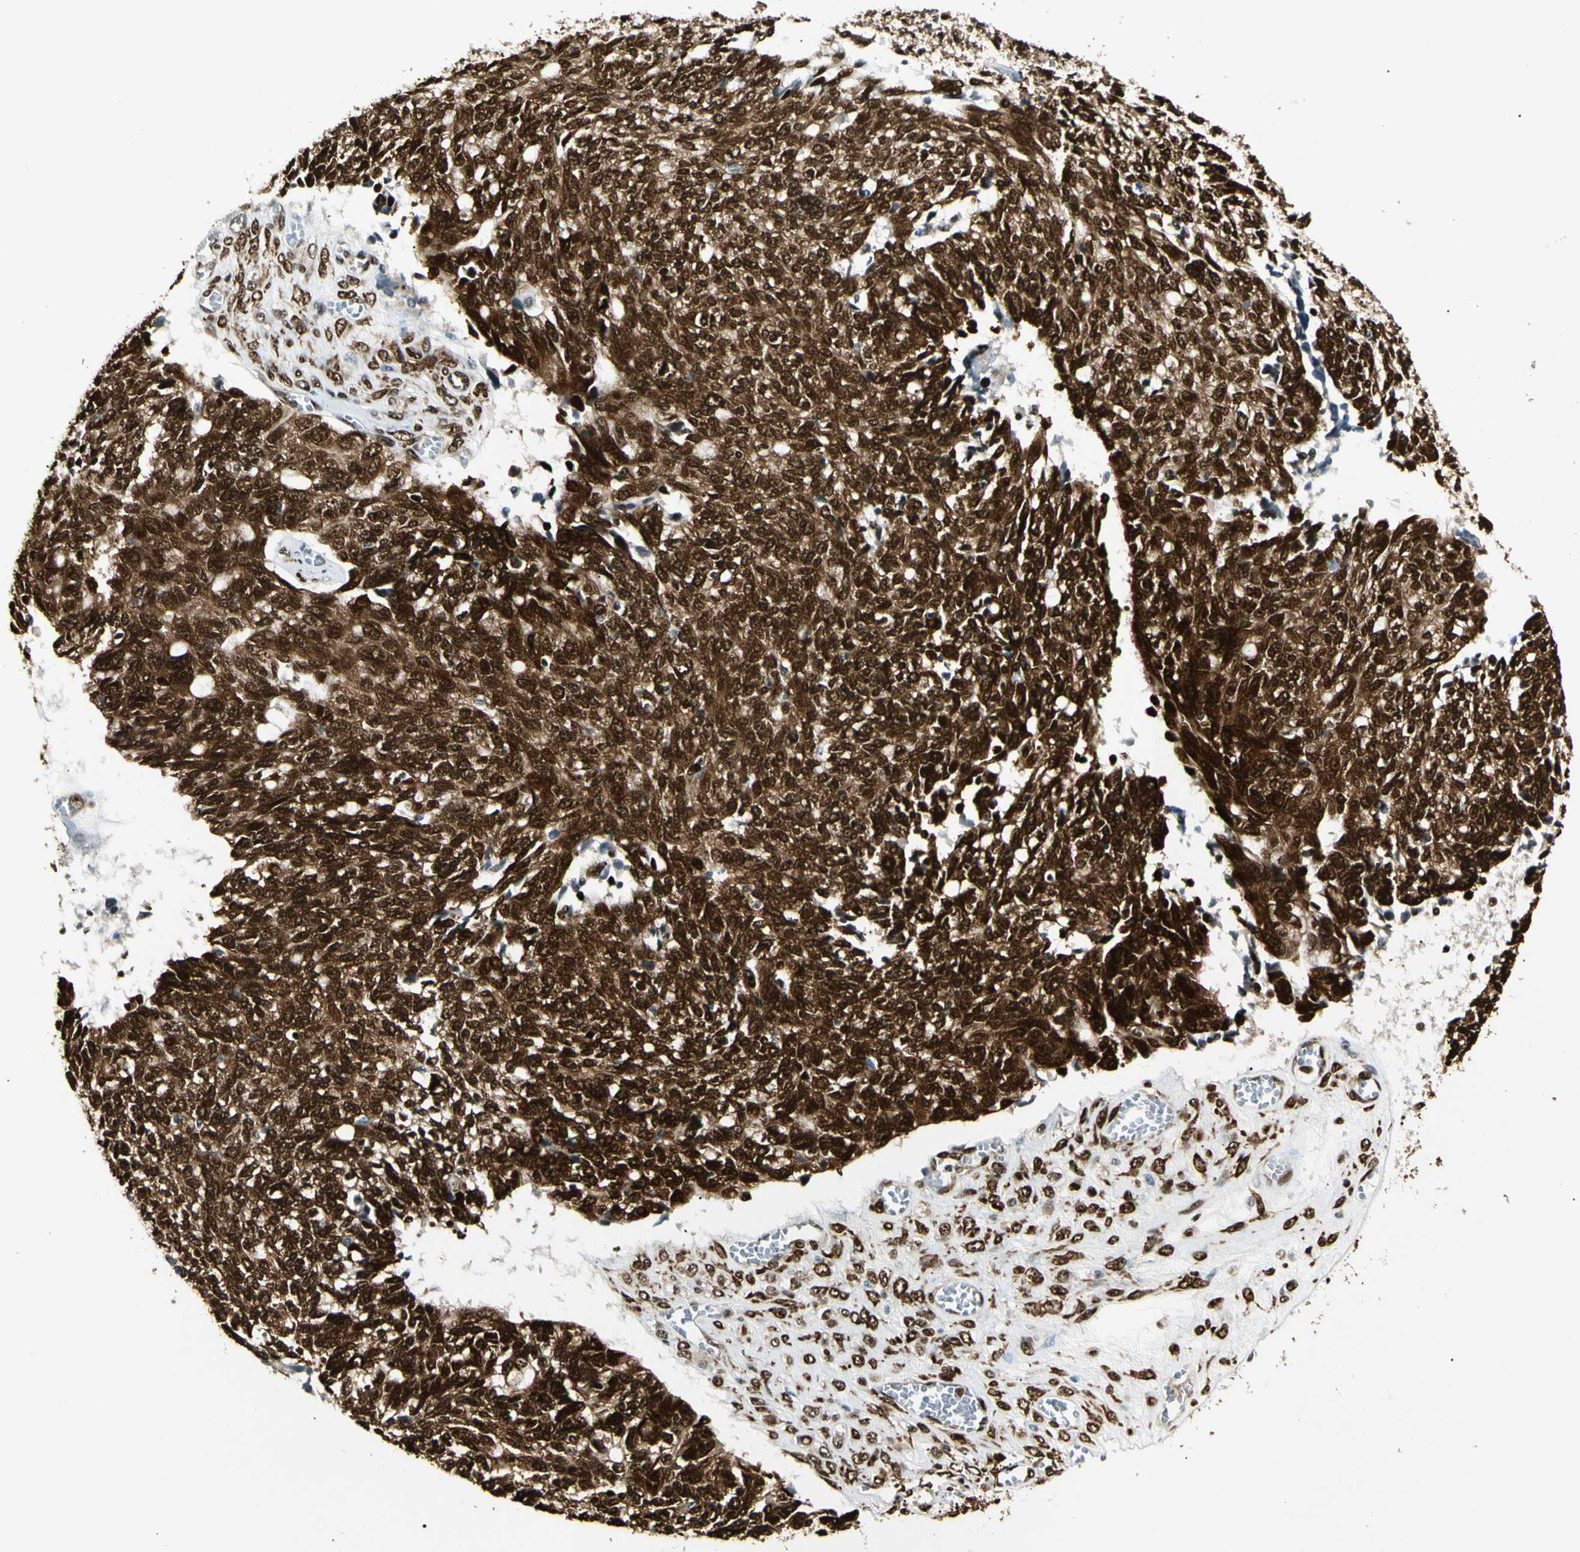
{"staining": {"intensity": "strong", "quantity": ">75%", "location": "cytoplasmic/membranous,nuclear"}, "tissue": "ovarian cancer", "cell_type": "Tumor cells", "image_type": "cancer", "snomed": [{"axis": "morphology", "description": "Cystadenocarcinoma, serous, NOS"}, {"axis": "topography", "description": "Ovary"}], "caption": "Serous cystadenocarcinoma (ovarian) stained with immunohistochemistry reveals strong cytoplasmic/membranous and nuclear staining in approximately >75% of tumor cells.", "gene": "FUS", "patient": {"sex": "female", "age": 79}}